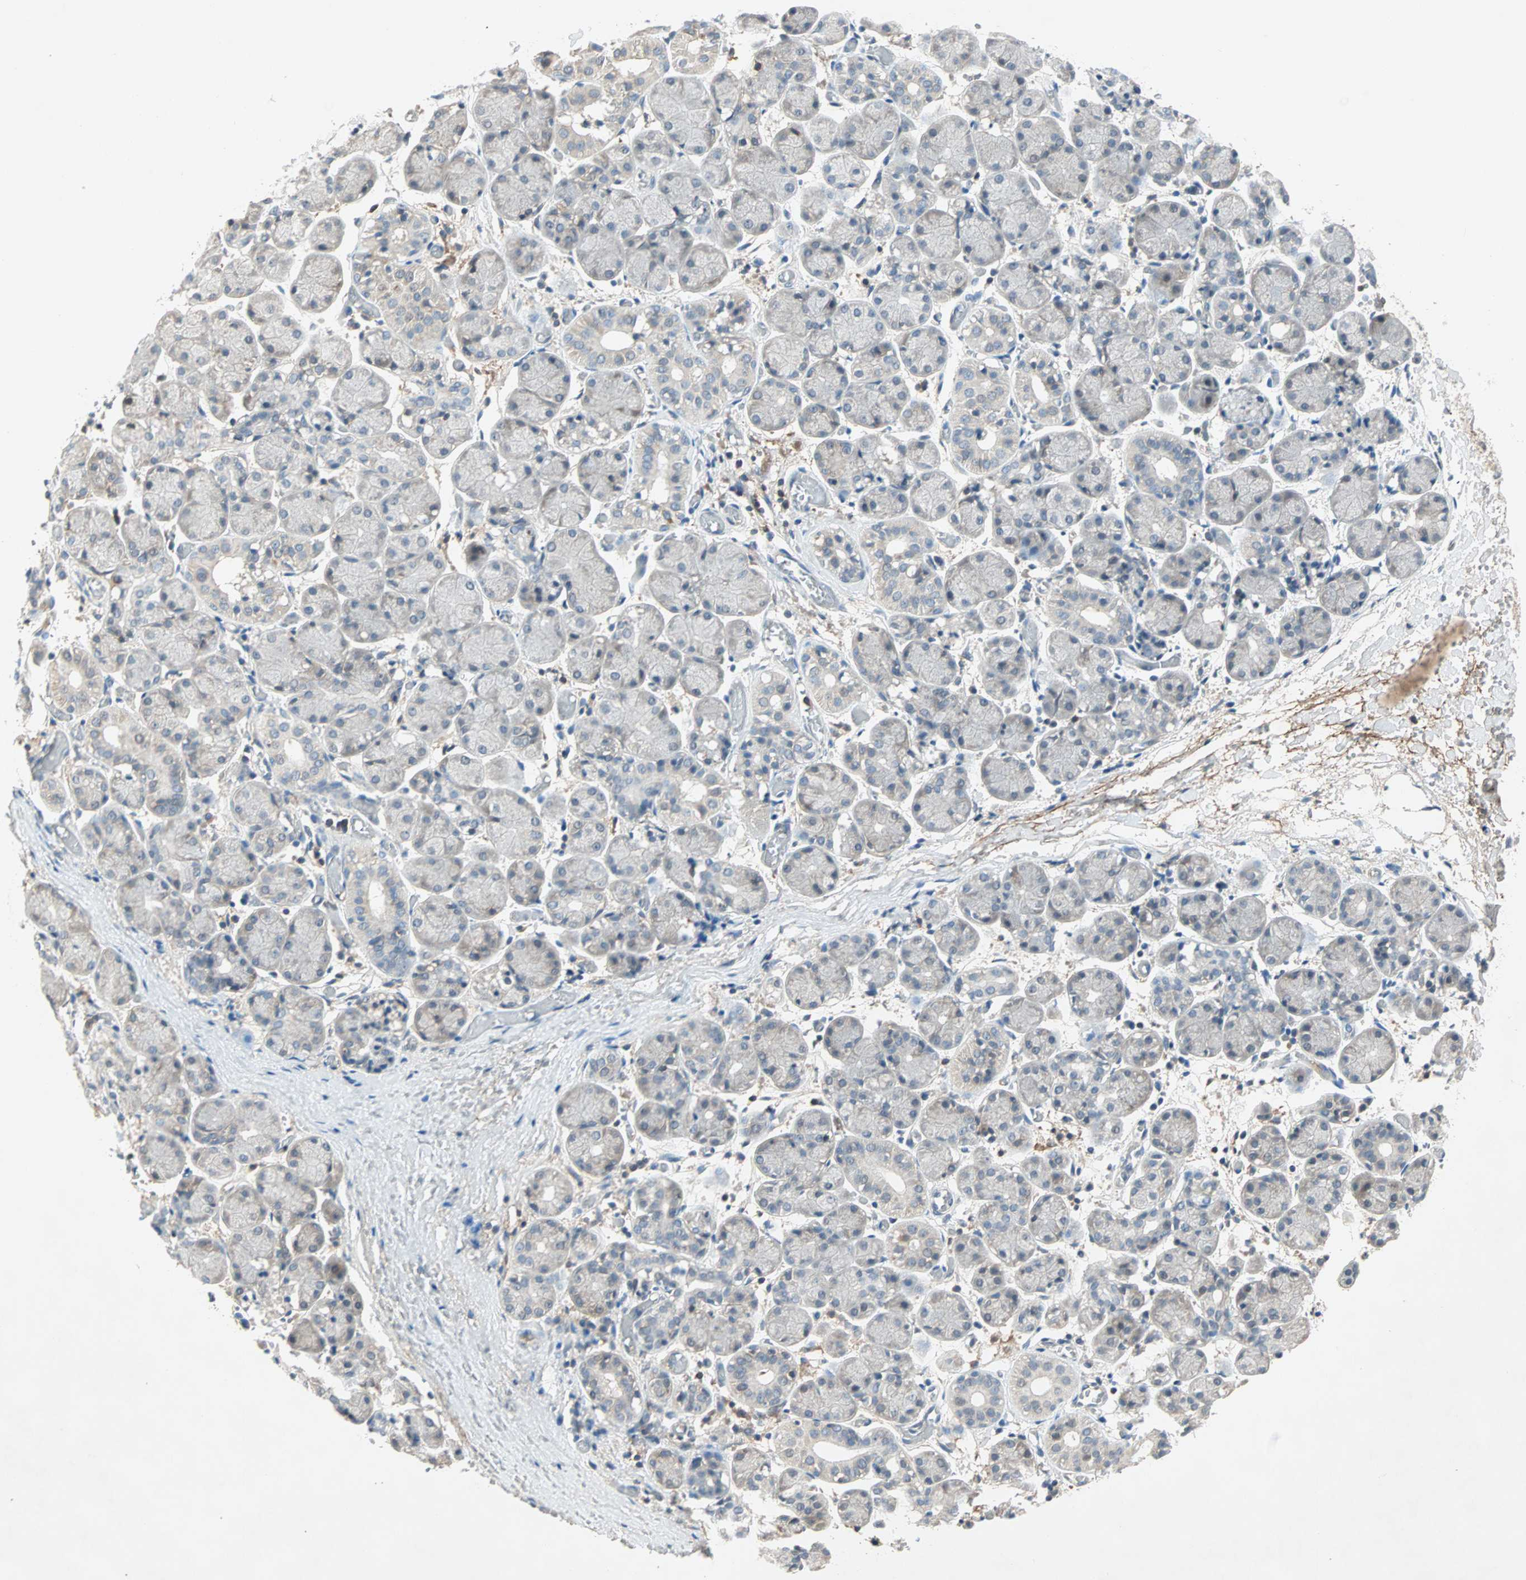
{"staining": {"intensity": "weak", "quantity": "<25%", "location": "cytoplasmic/membranous"}, "tissue": "salivary gland", "cell_type": "Glandular cells", "image_type": "normal", "snomed": [{"axis": "morphology", "description": "Normal tissue, NOS"}, {"axis": "topography", "description": "Salivary gland"}], "caption": "Human salivary gland stained for a protein using immunohistochemistry (IHC) shows no staining in glandular cells.", "gene": "TEC", "patient": {"sex": "female", "age": 24}}